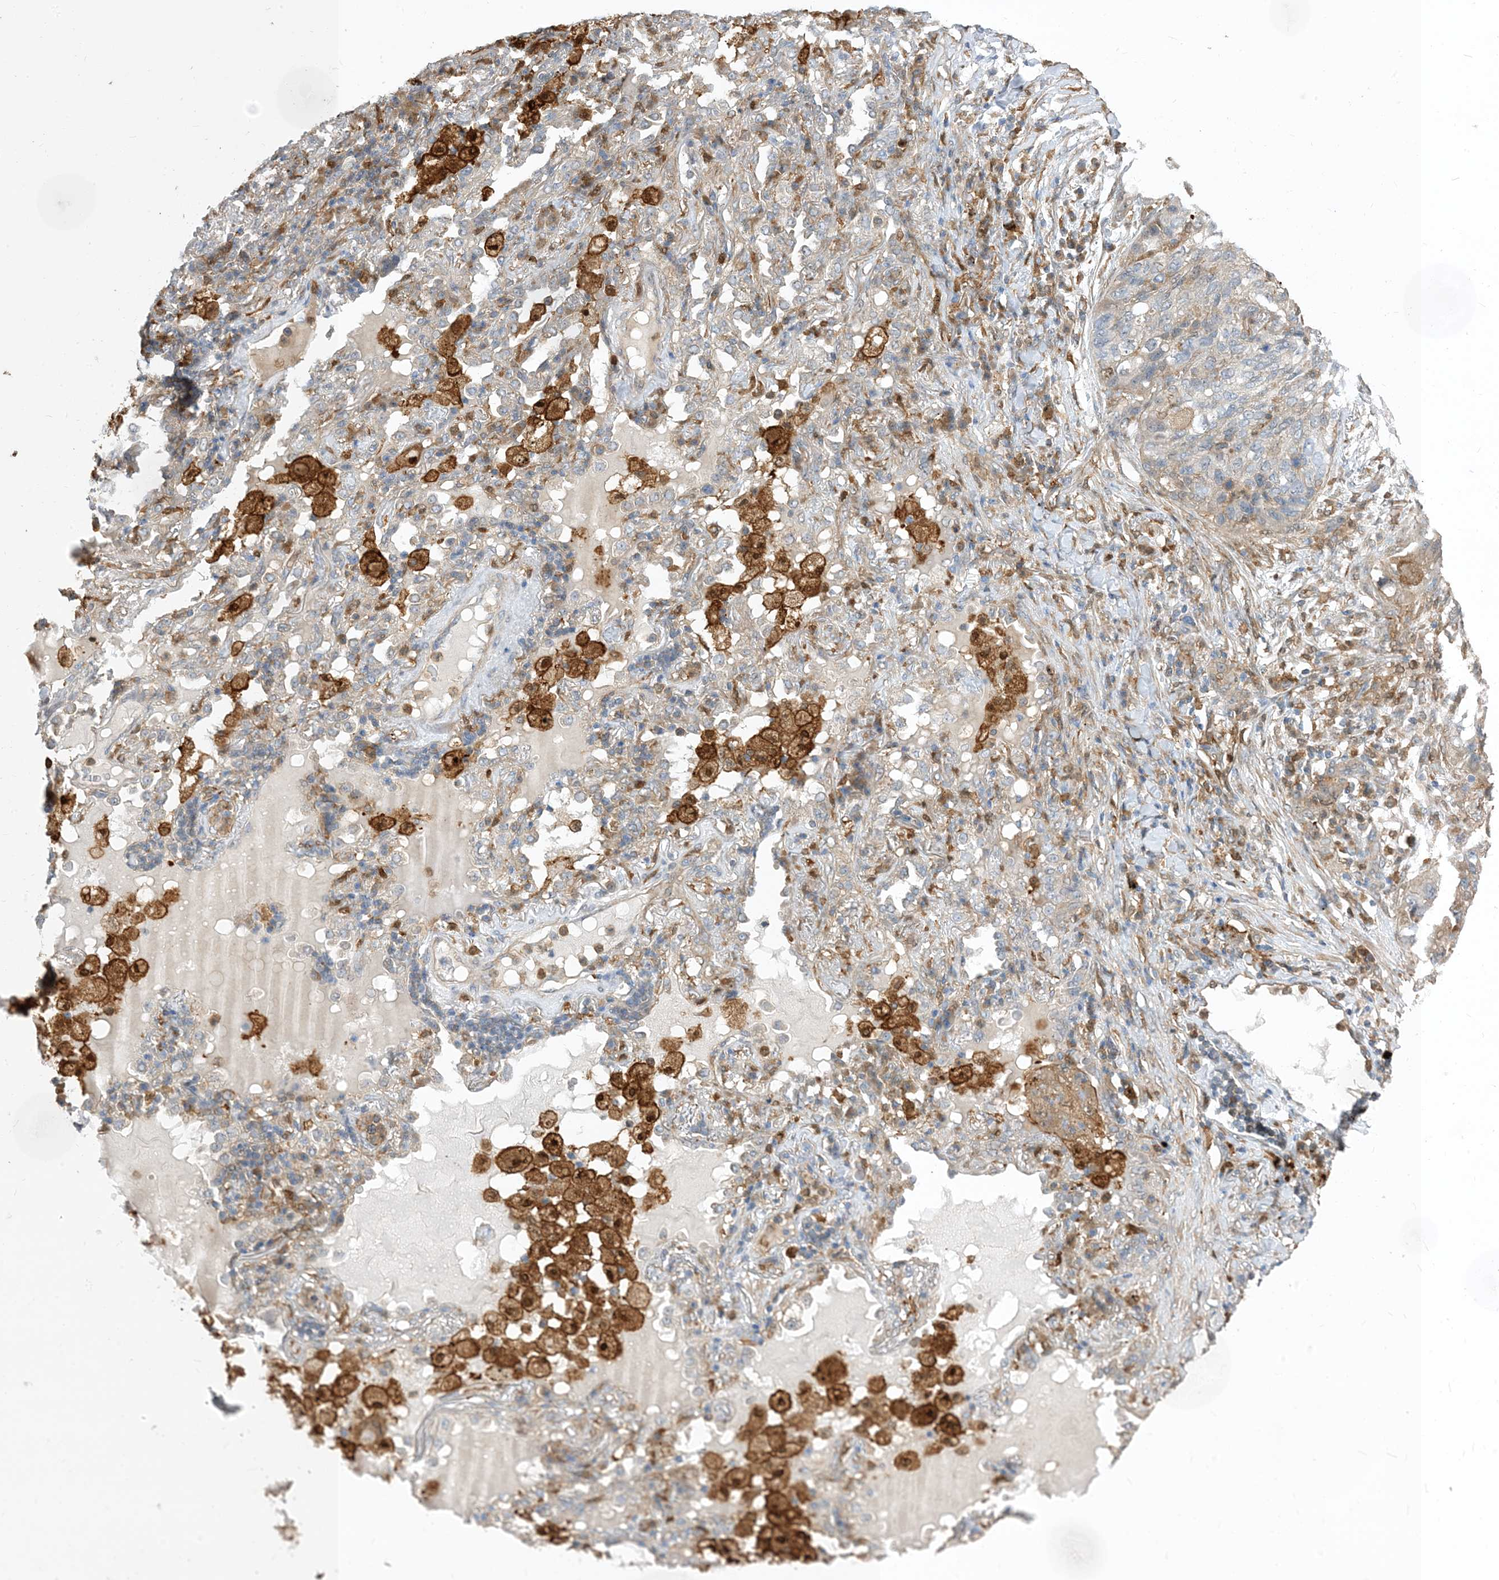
{"staining": {"intensity": "negative", "quantity": "none", "location": "none"}, "tissue": "lung cancer", "cell_type": "Tumor cells", "image_type": "cancer", "snomed": [{"axis": "morphology", "description": "Squamous cell carcinoma, NOS"}, {"axis": "topography", "description": "Lung"}], "caption": "Tumor cells show no significant expression in squamous cell carcinoma (lung).", "gene": "NAGK", "patient": {"sex": "female", "age": 63}}